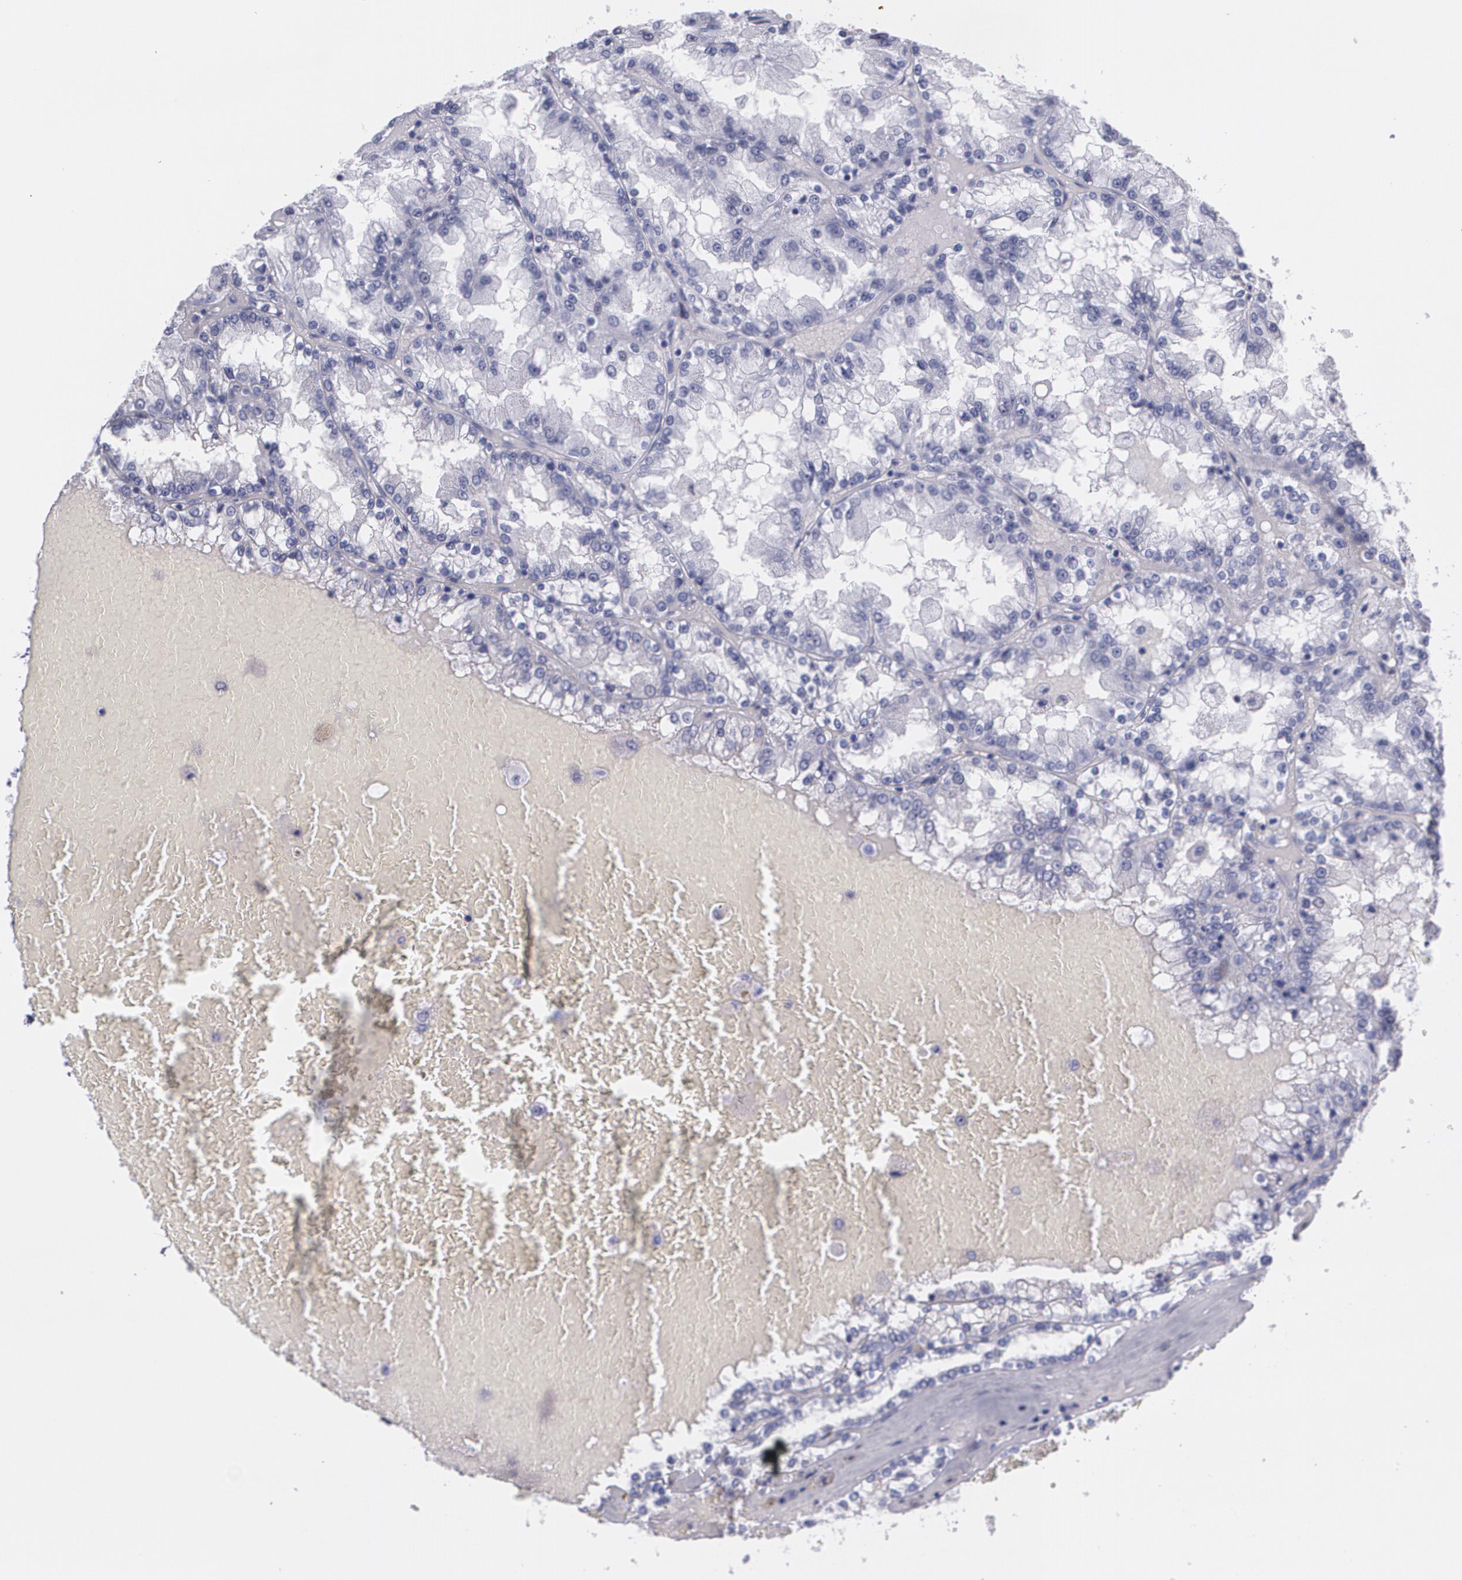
{"staining": {"intensity": "negative", "quantity": "none", "location": "none"}, "tissue": "renal cancer", "cell_type": "Tumor cells", "image_type": "cancer", "snomed": [{"axis": "morphology", "description": "Adenocarcinoma, NOS"}, {"axis": "topography", "description": "Kidney"}], "caption": "High magnification brightfield microscopy of renal adenocarcinoma stained with DAB (3,3'-diaminobenzidine) (brown) and counterstained with hematoxylin (blue): tumor cells show no significant expression.", "gene": "TP53", "patient": {"sex": "female", "age": 56}}